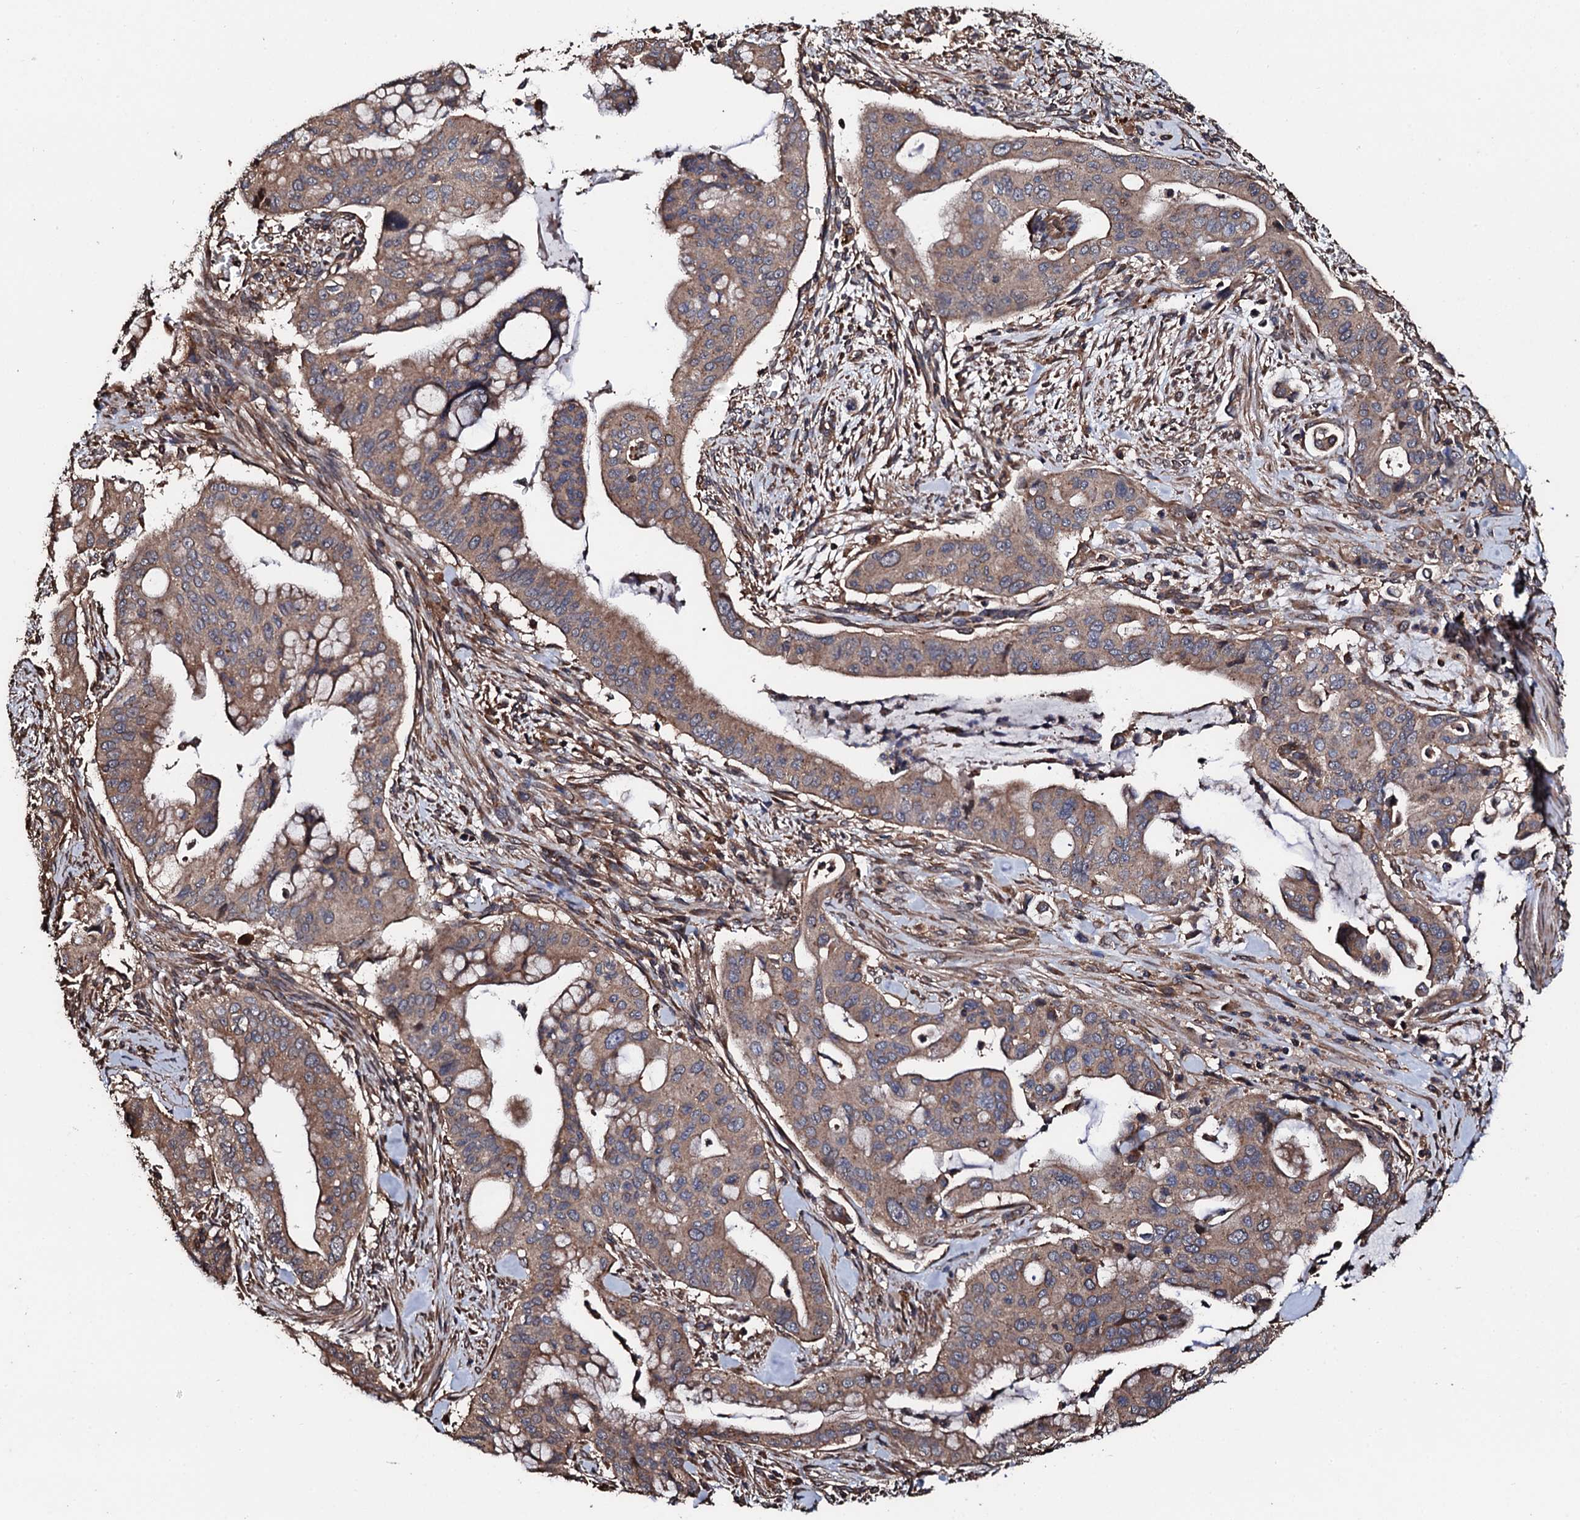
{"staining": {"intensity": "moderate", "quantity": "25%-75%", "location": "cytoplasmic/membranous"}, "tissue": "pancreatic cancer", "cell_type": "Tumor cells", "image_type": "cancer", "snomed": [{"axis": "morphology", "description": "Adenocarcinoma, NOS"}, {"axis": "topography", "description": "Pancreas"}], "caption": "A medium amount of moderate cytoplasmic/membranous staining is present in about 25%-75% of tumor cells in adenocarcinoma (pancreatic) tissue.", "gene": "CKAP5", "patient": {"sex": "male", "age": 46}}